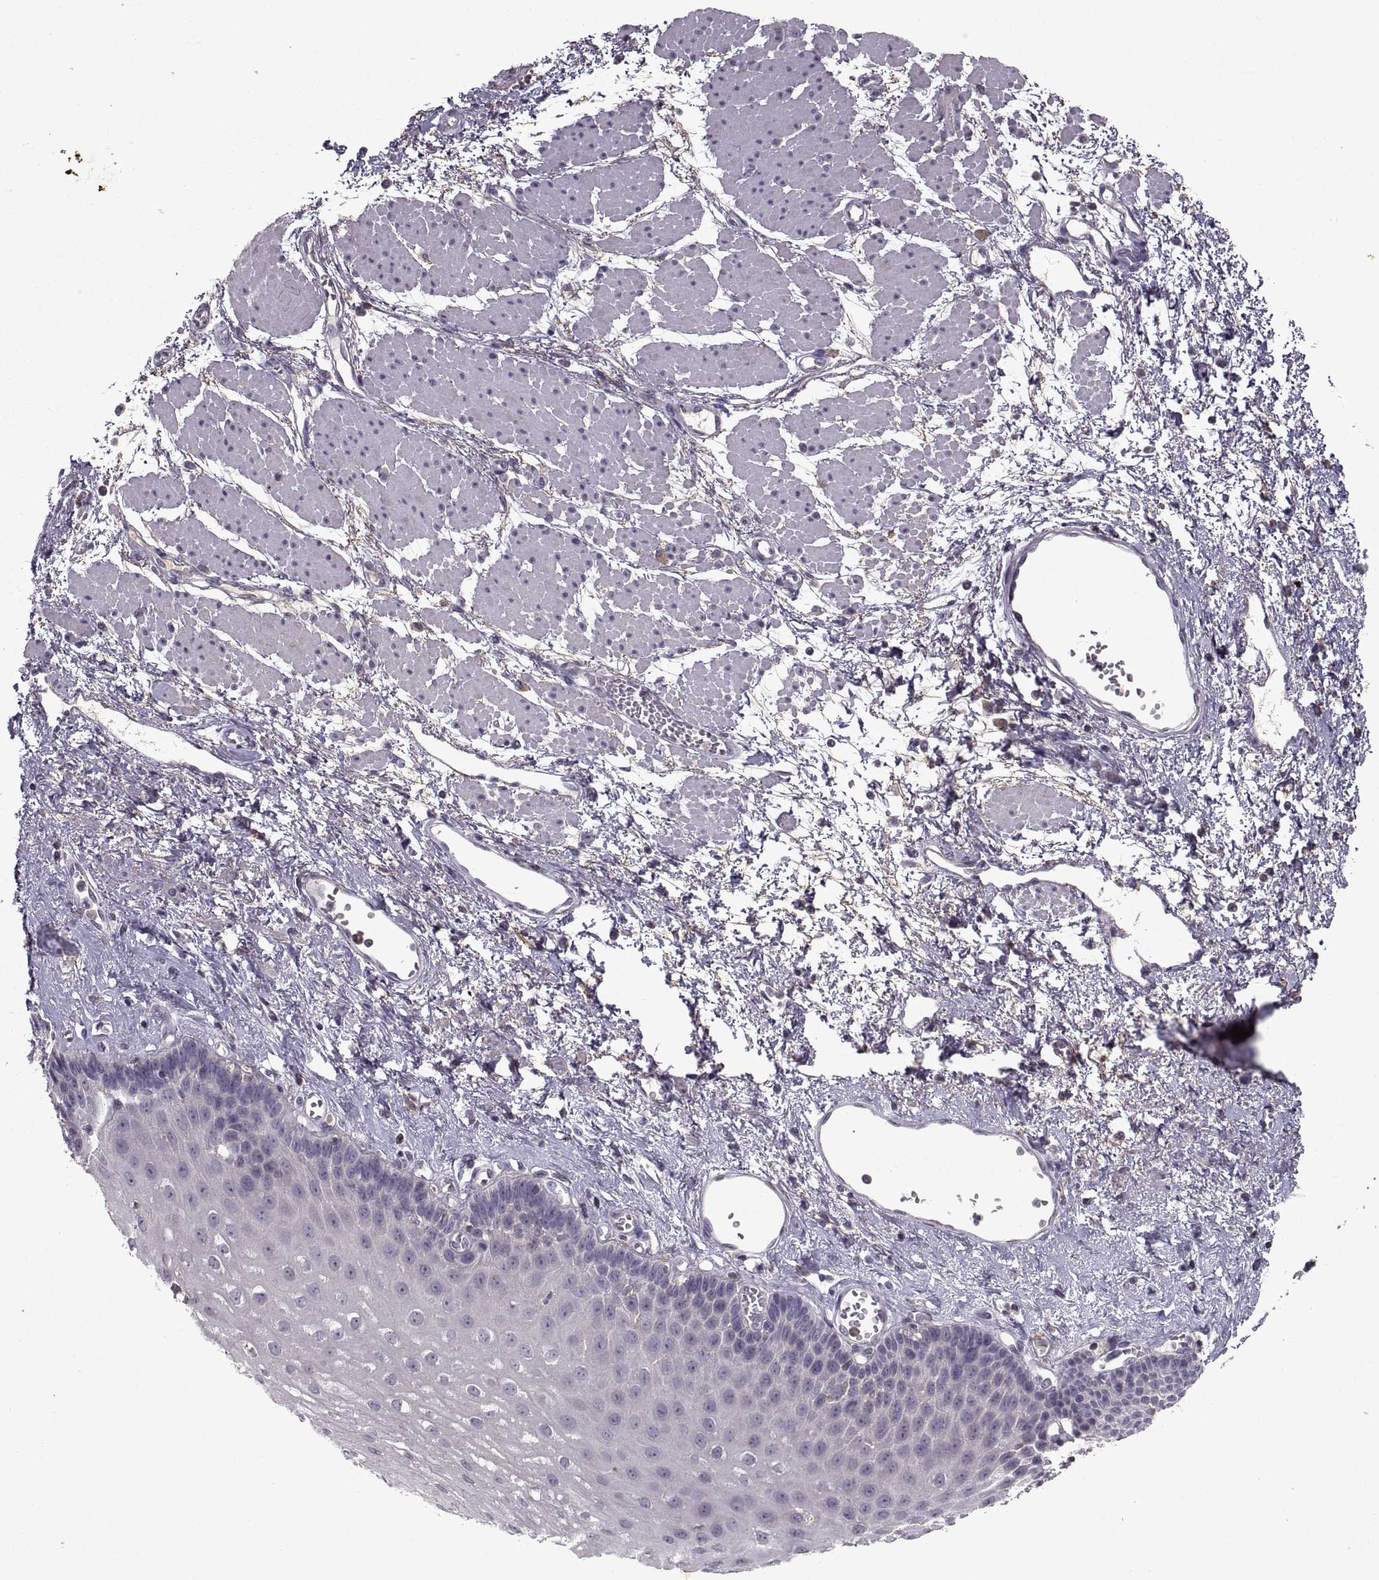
{"staining": {"intensity": "negative", "quantity": "none", "location": "none"}, "tissue": "esophagus", "cell_type": "Squamous epithelial cells", "image_type": "normal", "snomed": [{"axis": "morphology", "description": "Normal tissue, NOS"}, {"axis": "topography", "description": "Esophagus"}], "caption": "Esophagus stained for a protein using immunohistochemistry (IHC) displays no positivity squamous epithelial cells.", "gene": "ADAM11", "patient": {"sex": "female", "age": 62}}